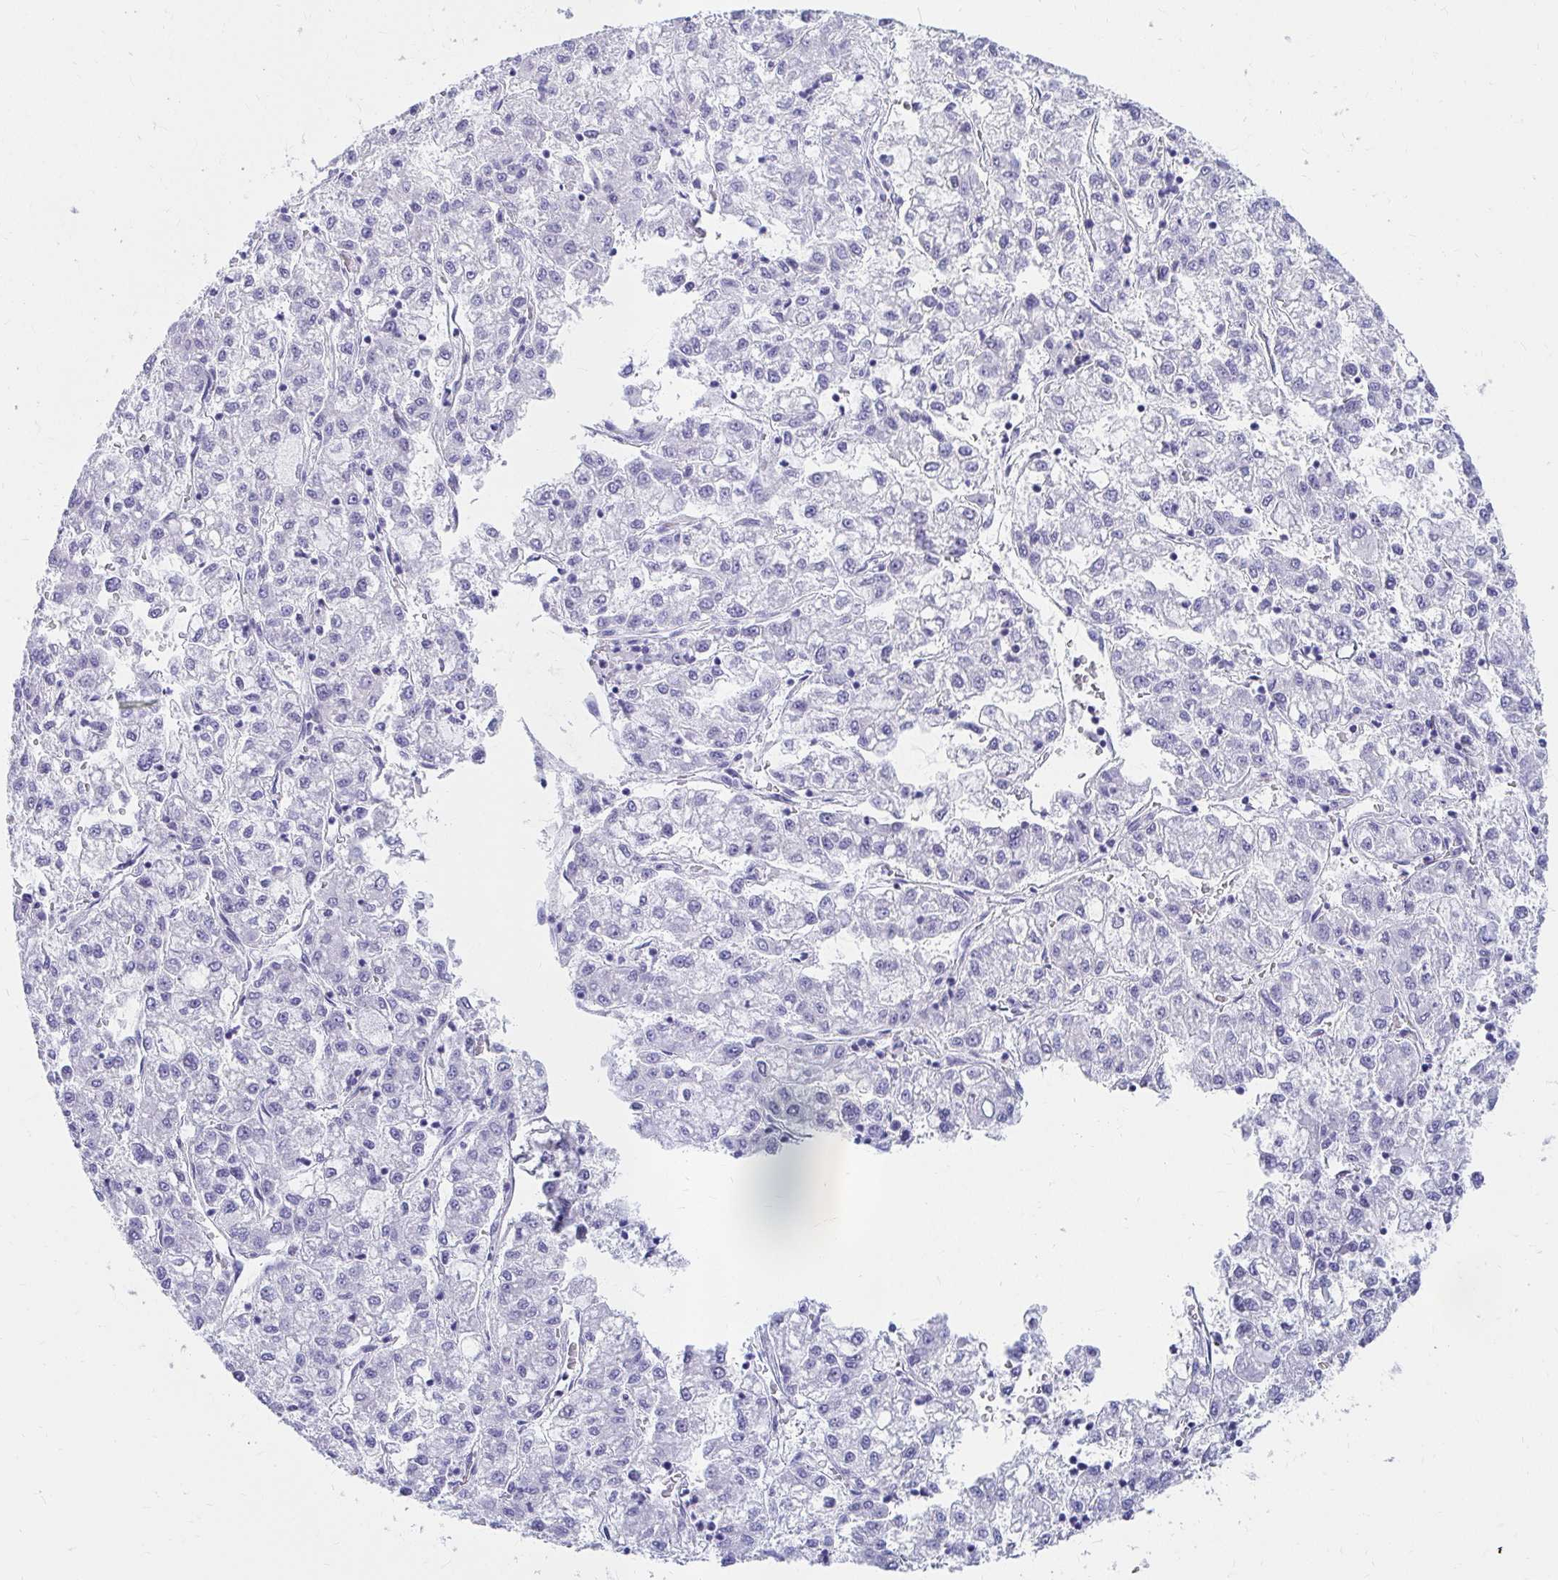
{"staining": {"intensity": "negative", "quantity": "none", "location": "none"}, "tissue": "liver cancer", "cell_type": "Tumor cells", "image_type": "cancer", "snomed": [{"axis": "morphology", "description": "Carcinoma, Hepatocellular, NOS"}, {"axis": "topography", "description": "Liver"}], "caption": "Immunohistochemistry photomicrograph of human liver cancer stained for a protein (brown), which demonstrates no expression in tumor cells.", "gene": "C19orf81", "patient": {"sex": "male", "age": 40}}